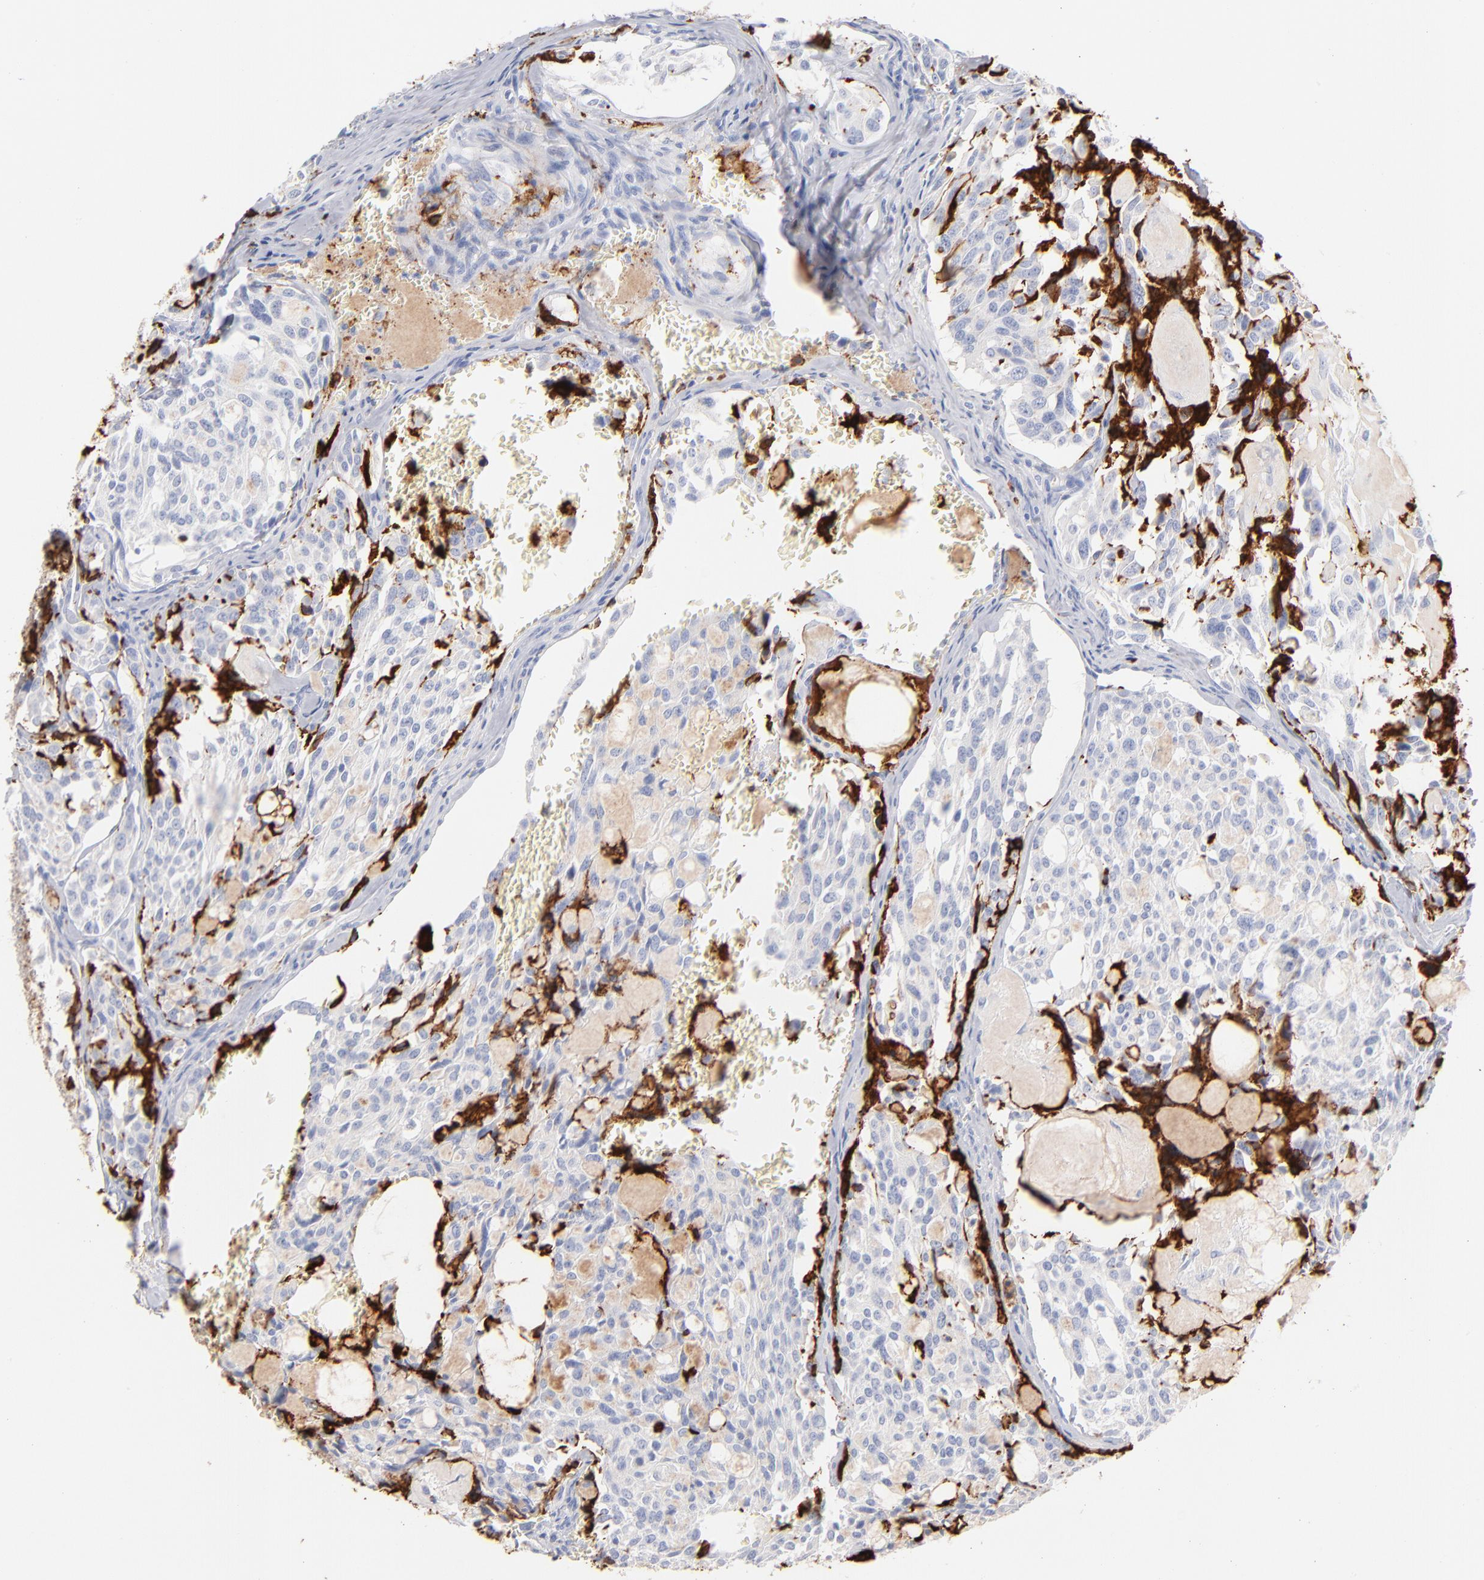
{"staining": {"intensity": "negative", "quantity": "none", "location": "none"}, "tissue": "thyroid cancer", "cell_type": "Tumor cells", "image_type": "cancer", "snomed": [{"axis": "morphology", "description": "Carcinoma, NOS"}, {"axis": "morphology", "description": "Carcinoid, malignant, NOS"}, {"axis": "topography", "description": "Thyroid gland"}], "caption": "Tumor cells are negative for brown protein staining in thyroid cancer.", "gene": "APOH", "patient": {"sex": "male", "age": 33}}